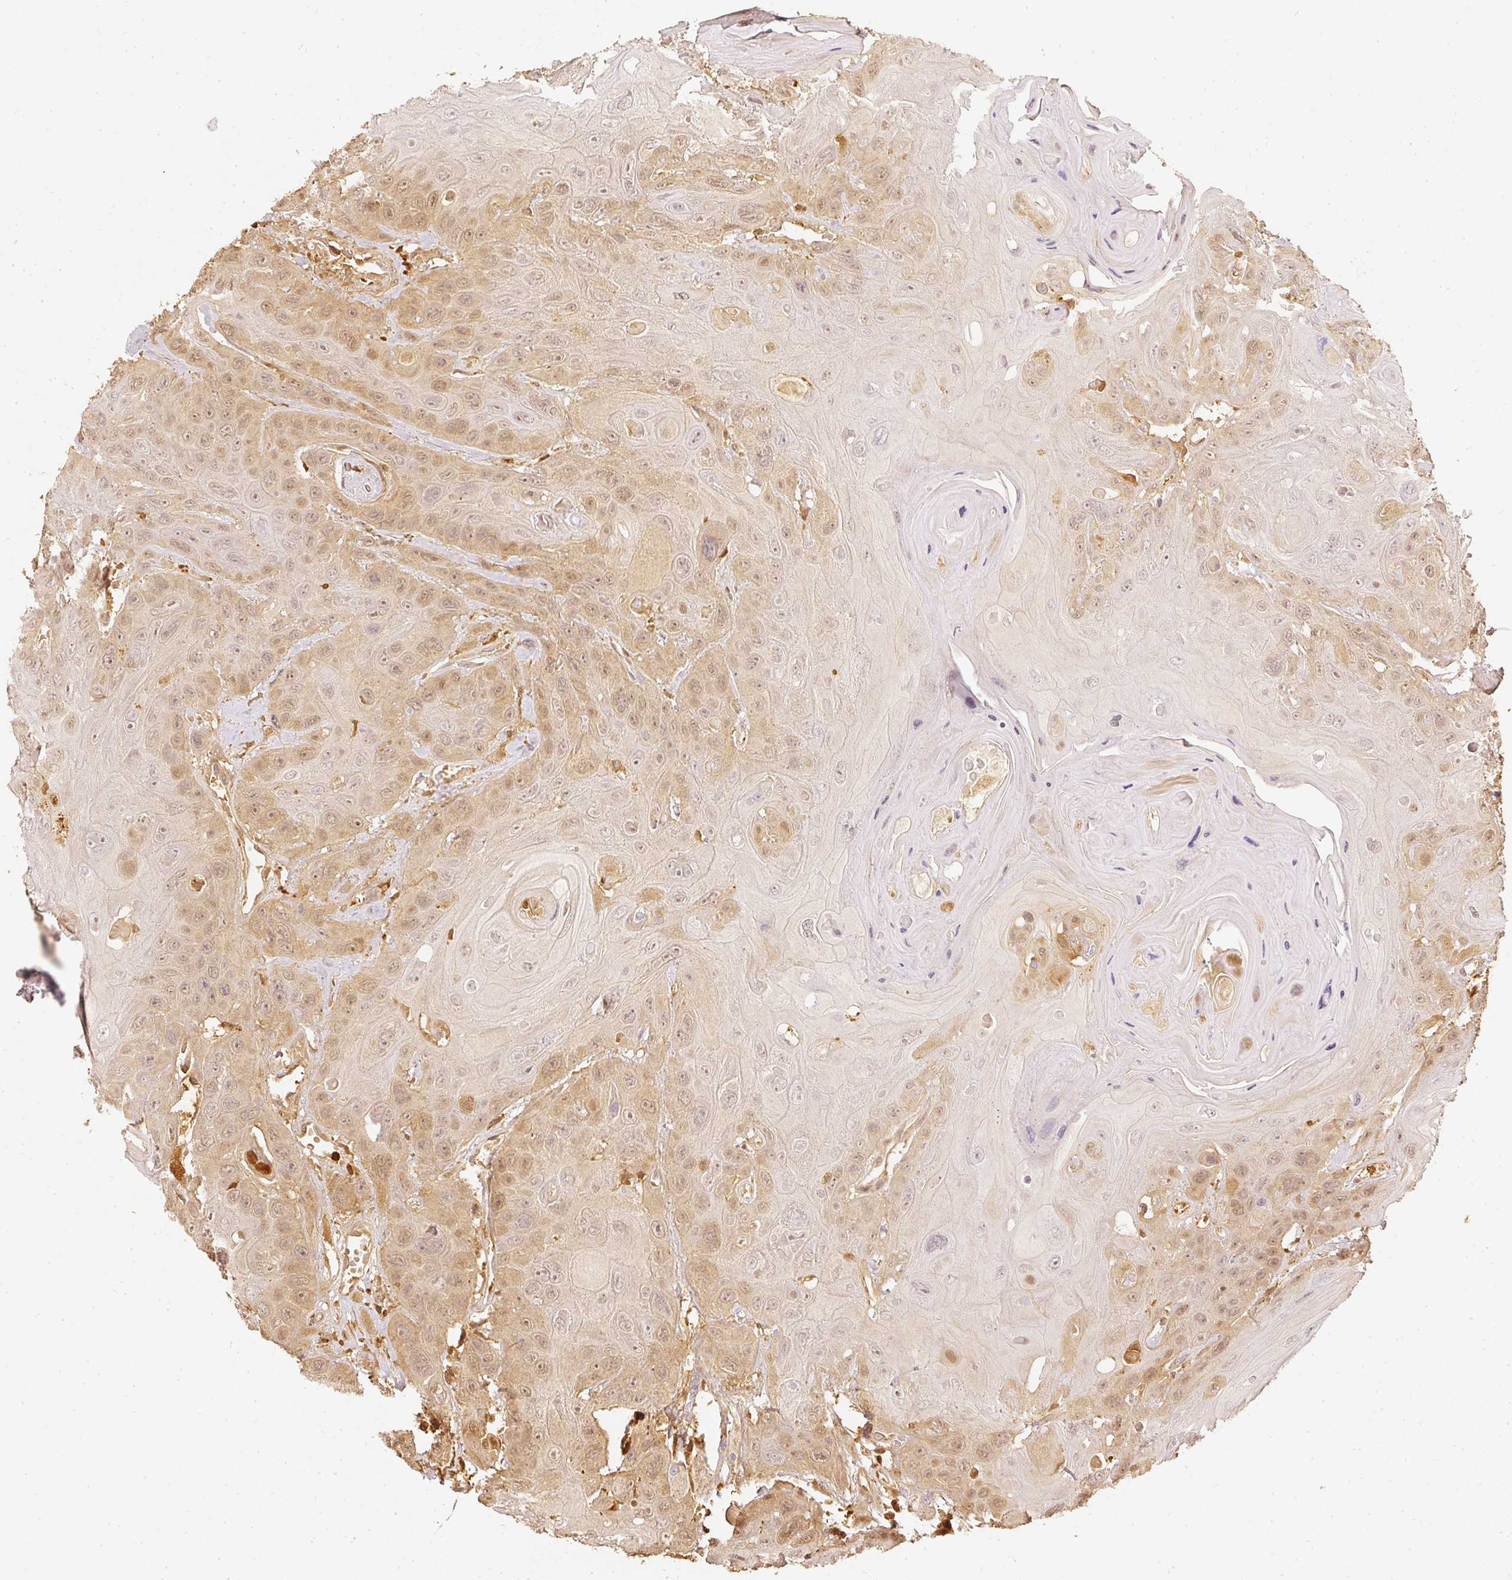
{"staining": {"intensity": "weak", "quantity": "25%-75%", "location": "cytoplasmic/membranous,nuclear"}, "tissue": "head and neck cancer", "cell_type": "Tumor cells", "image_type": "cancer", "snomed": [{"axis": "morphology", "description": "Squamous cell carcinoma, NOS"}, {"axis": "topography", "description": "Head-Neck"}], "caption": "Immunohistochemistry (IHC) of human squamous cell carcinoma (head and neck) demonstrates low levels of weak cytoplasmic/membranous and nuclear positivity in approximately 25%-75% of tumor cells.", "gene": "PFN1", "patient": {"sex": "female", "age": 59}}